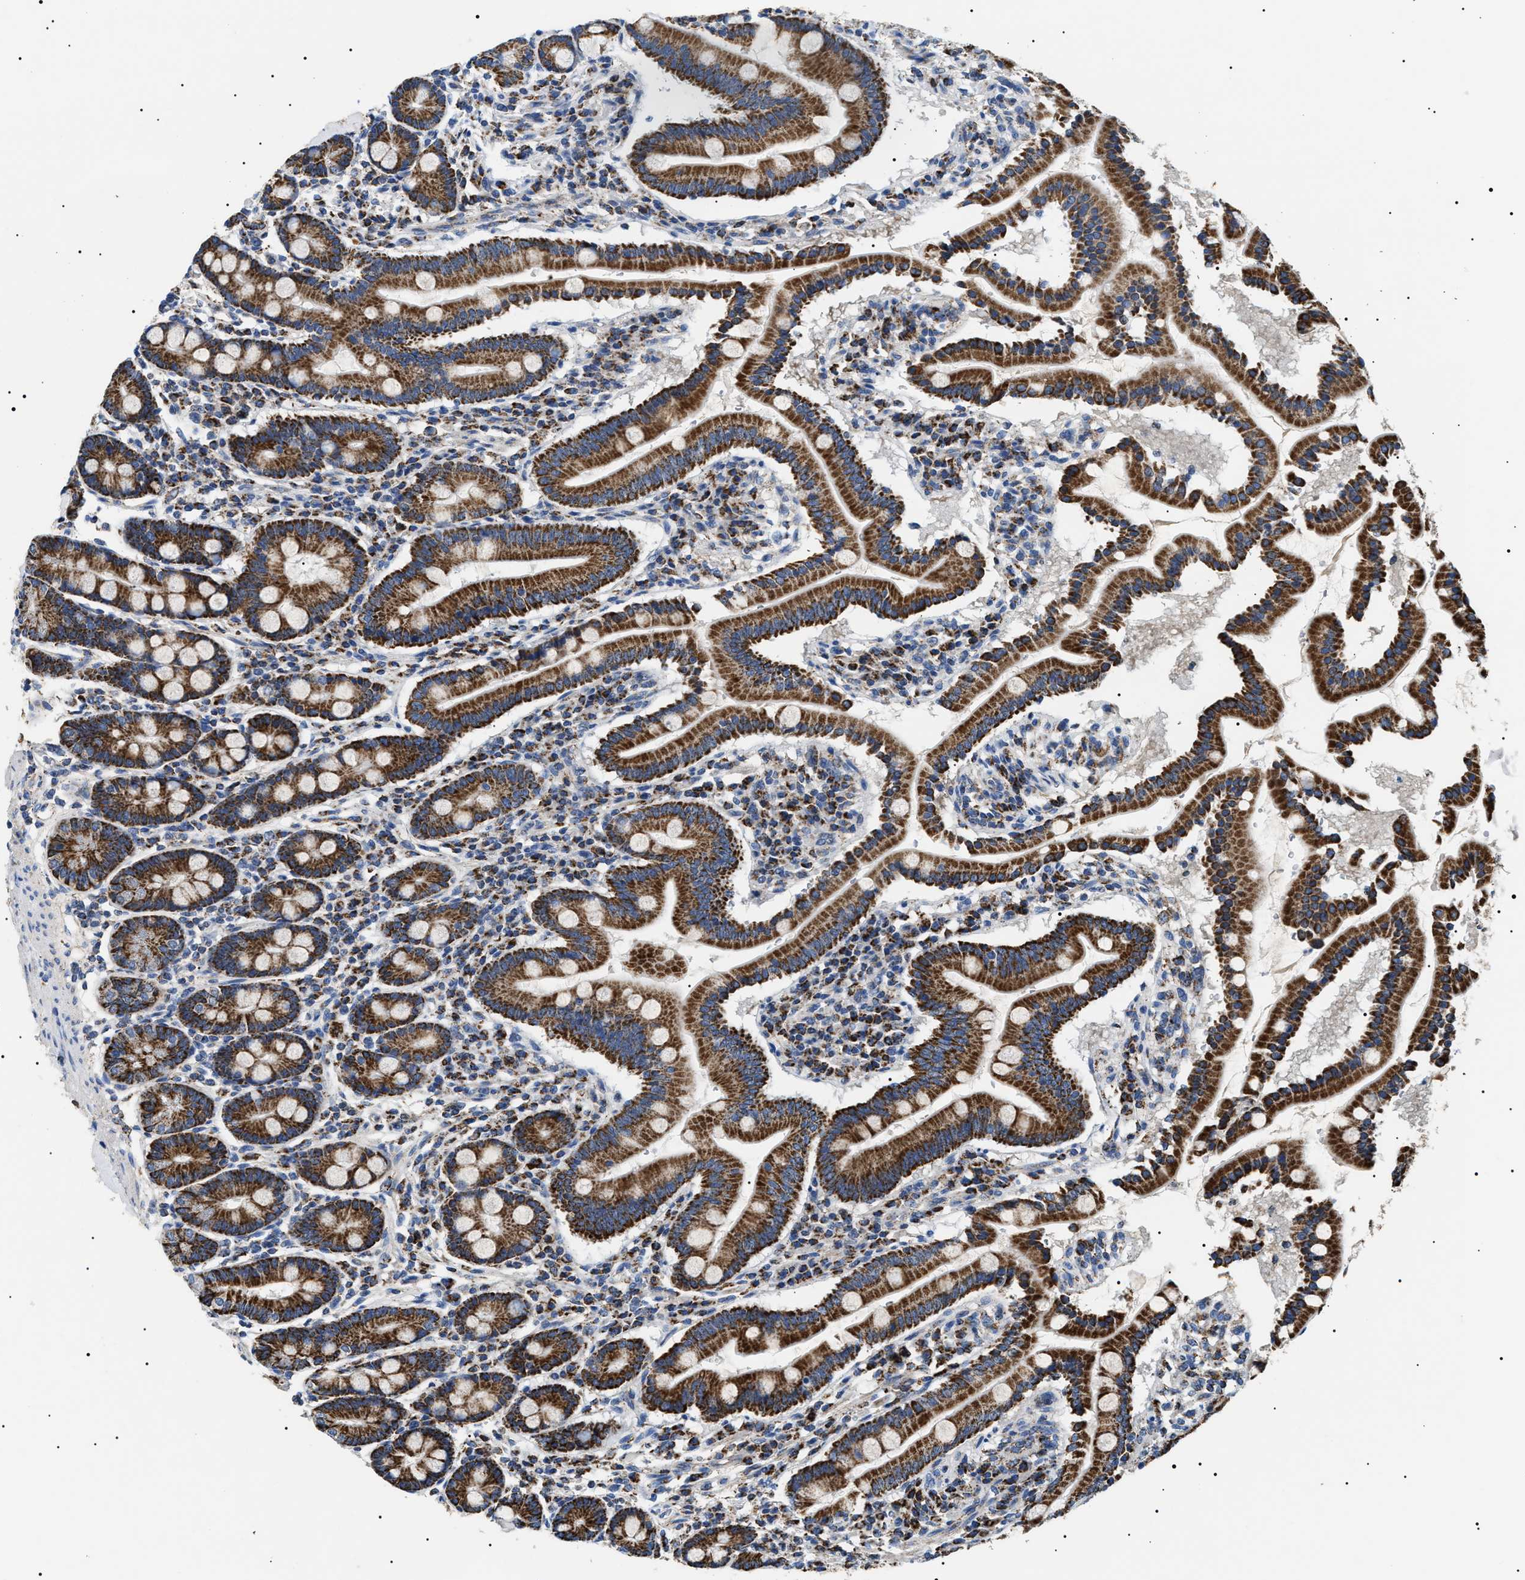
{"staining": {"intensity": "strong", "quantity": ">75%", "location": "cytoplasmic/membranous"}, "tissue": "duodenum", "cell_type": "Glandular cells", "image_type": "normal", "snomed": [{"axis": "morphology", "description": "Normal tissue, NOS"}, {"axis": "topography", "description": "Duodenum"}], "caption": "Strong cytoplasmic/membranous staining is present in about >75% of glandular cells in benign duodenum. (brown staining indicates protein expression, while blue staining denotes nuclei).", "gene": "OXSM", "patient": {"sex": "male", "age": 50}}